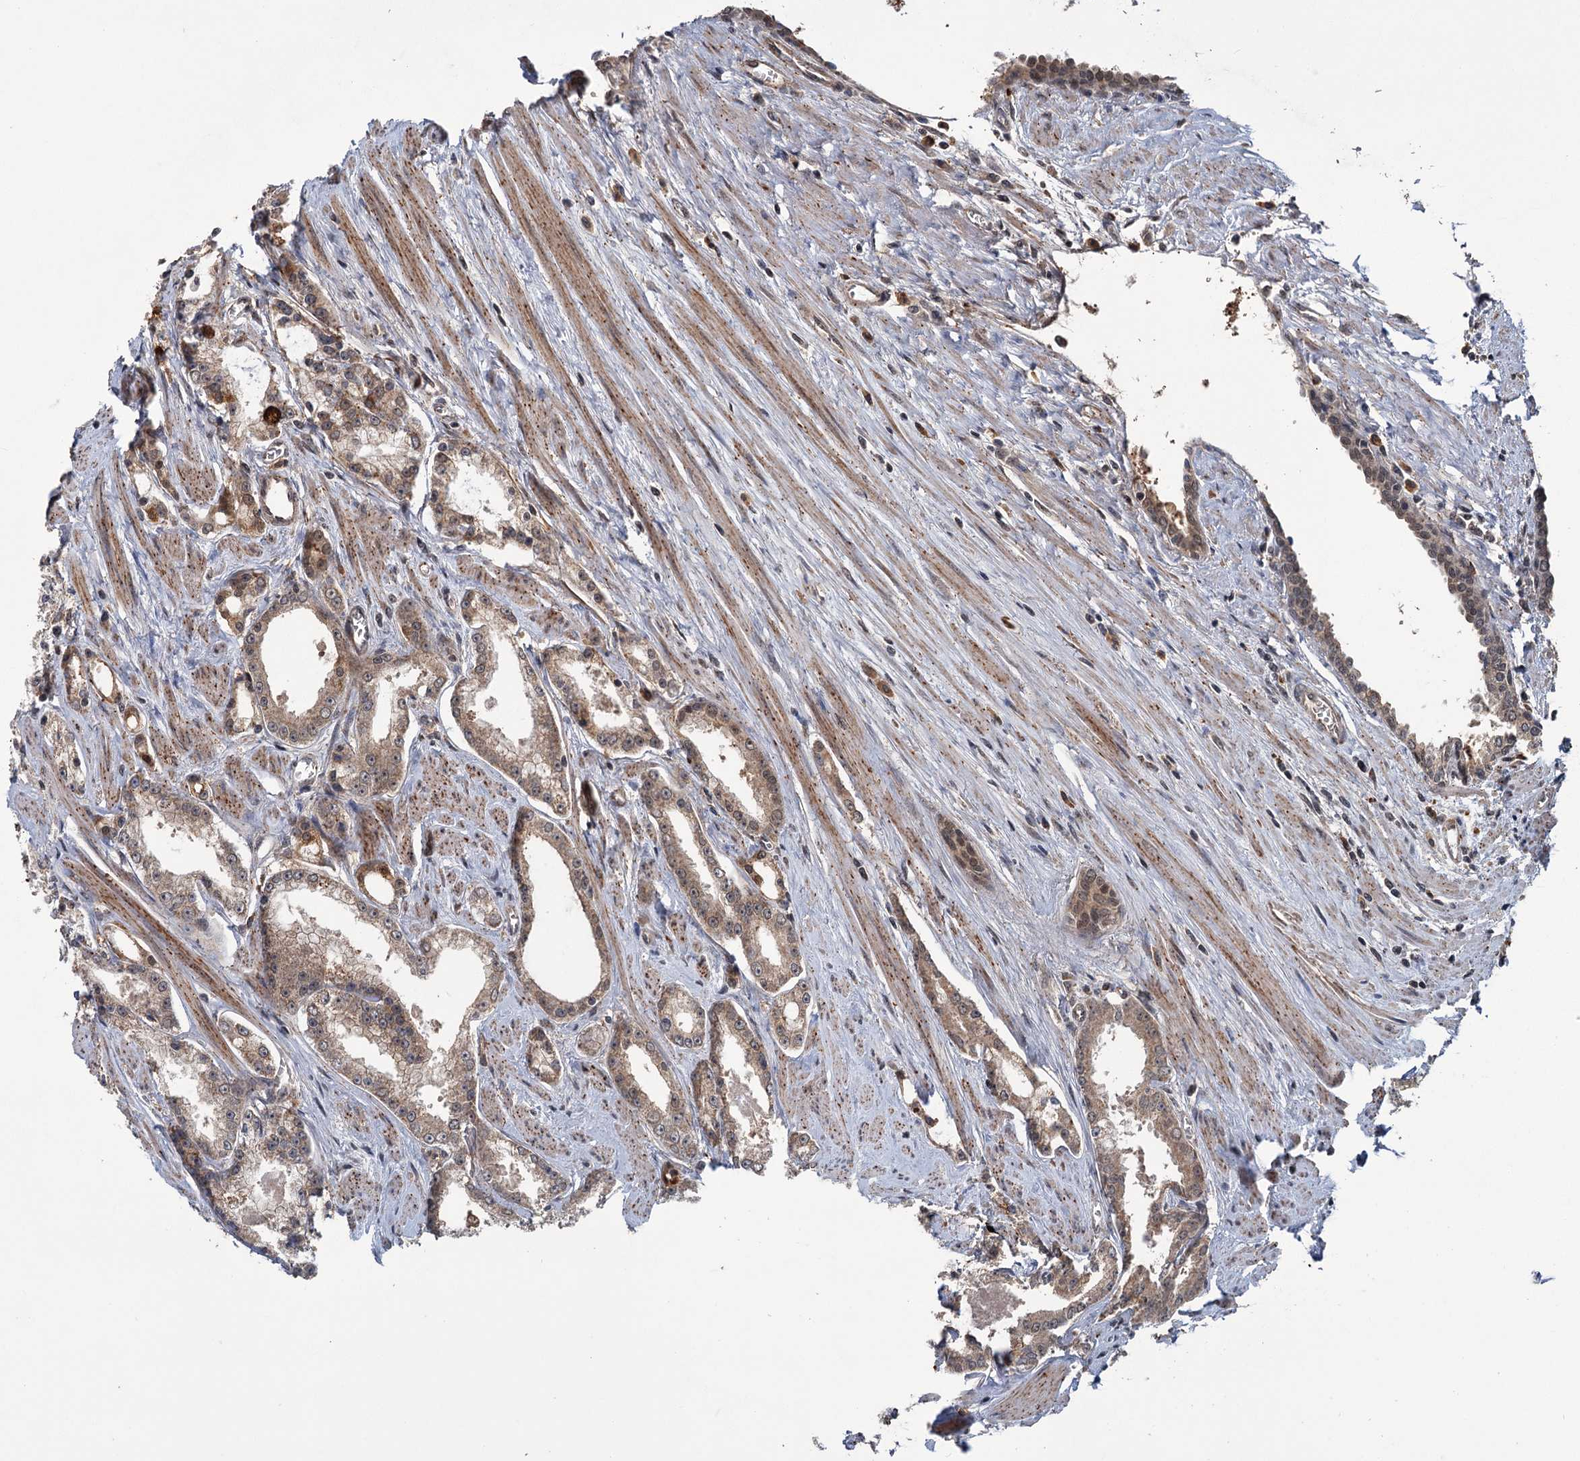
{"staining": {"intensity": "moderate", "quantity": ">75%", "location": "cytoplasmic/membranous,nuclear"}, "tissue": "prostate cancer", "cell_type": "Tumor cells", "image_type": "cancer", "snomed": [{"axis": "morphology", "description": "Adenocarcinoma, Low grade"}, {"axis": "topography", "description": "Prostate and seminal vesicle, NOS"}], "caption": "Low-grade adenocarcinoma (prostate) stained with a brown dye reveals moderate cytoplasmic/membranous and nuclear positive positivity in about >75% of tumor cells.", "gene": "KANSL2", "patient": {"sex": "male", "age": 60}}